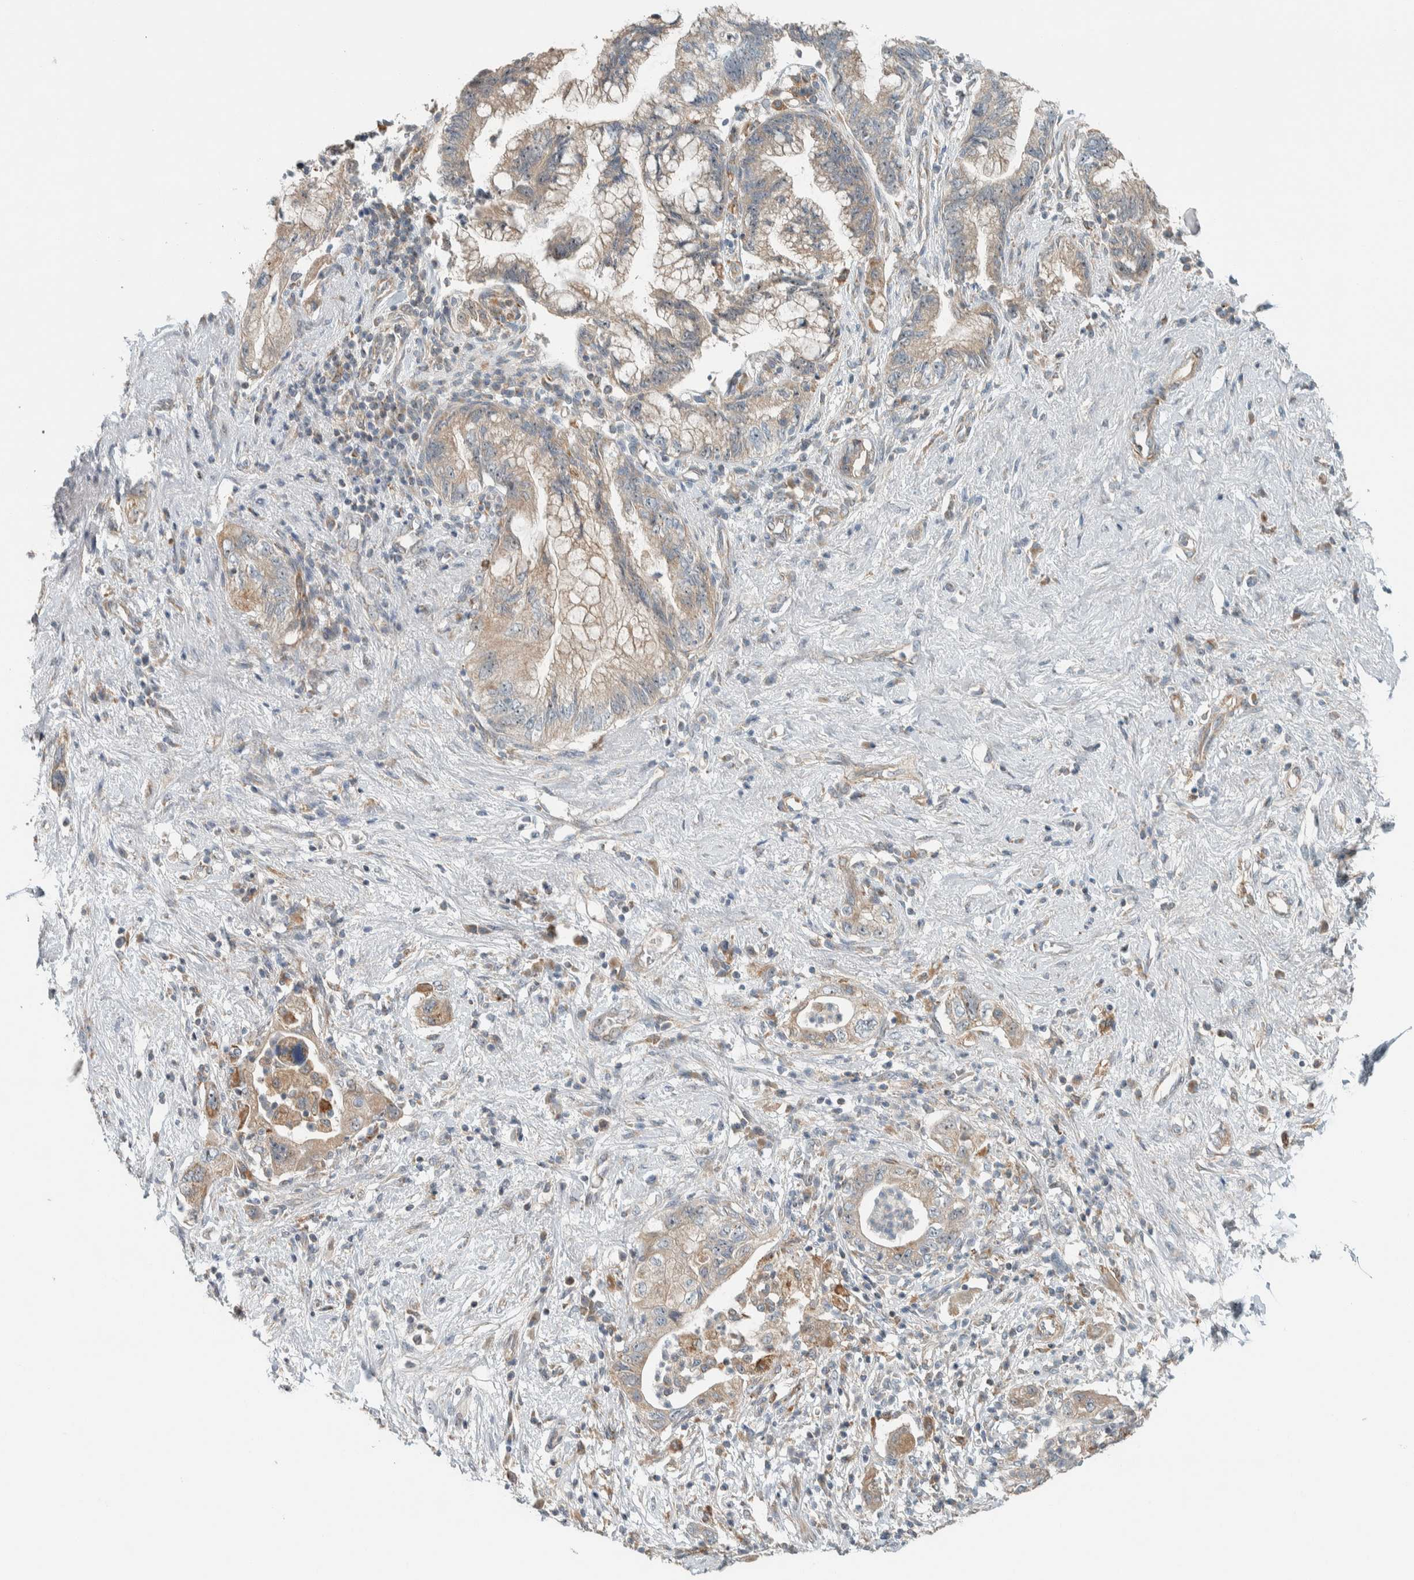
{"staining": {"intensity": "weak", "quantity": ">75%", "location": "cytoplasmic/membranous"}, "tissue": "pancreatic cancer", "cell_type": "Tumor cells", "image_type": "cancer", "snomed": [{"axis": "morphology", "description": "Adenocarcinoma, NOS"}, {"axis": "topography", "description": "Pancreas"}], "caption": "Tumor cells display low levels of weak cytoplasmic/membranous staining in approximately >75% of cells in adenocarcinoma (pancreatic).", "gene": "SLFN12L", "patient": {"sex": "female", "age": 73}}